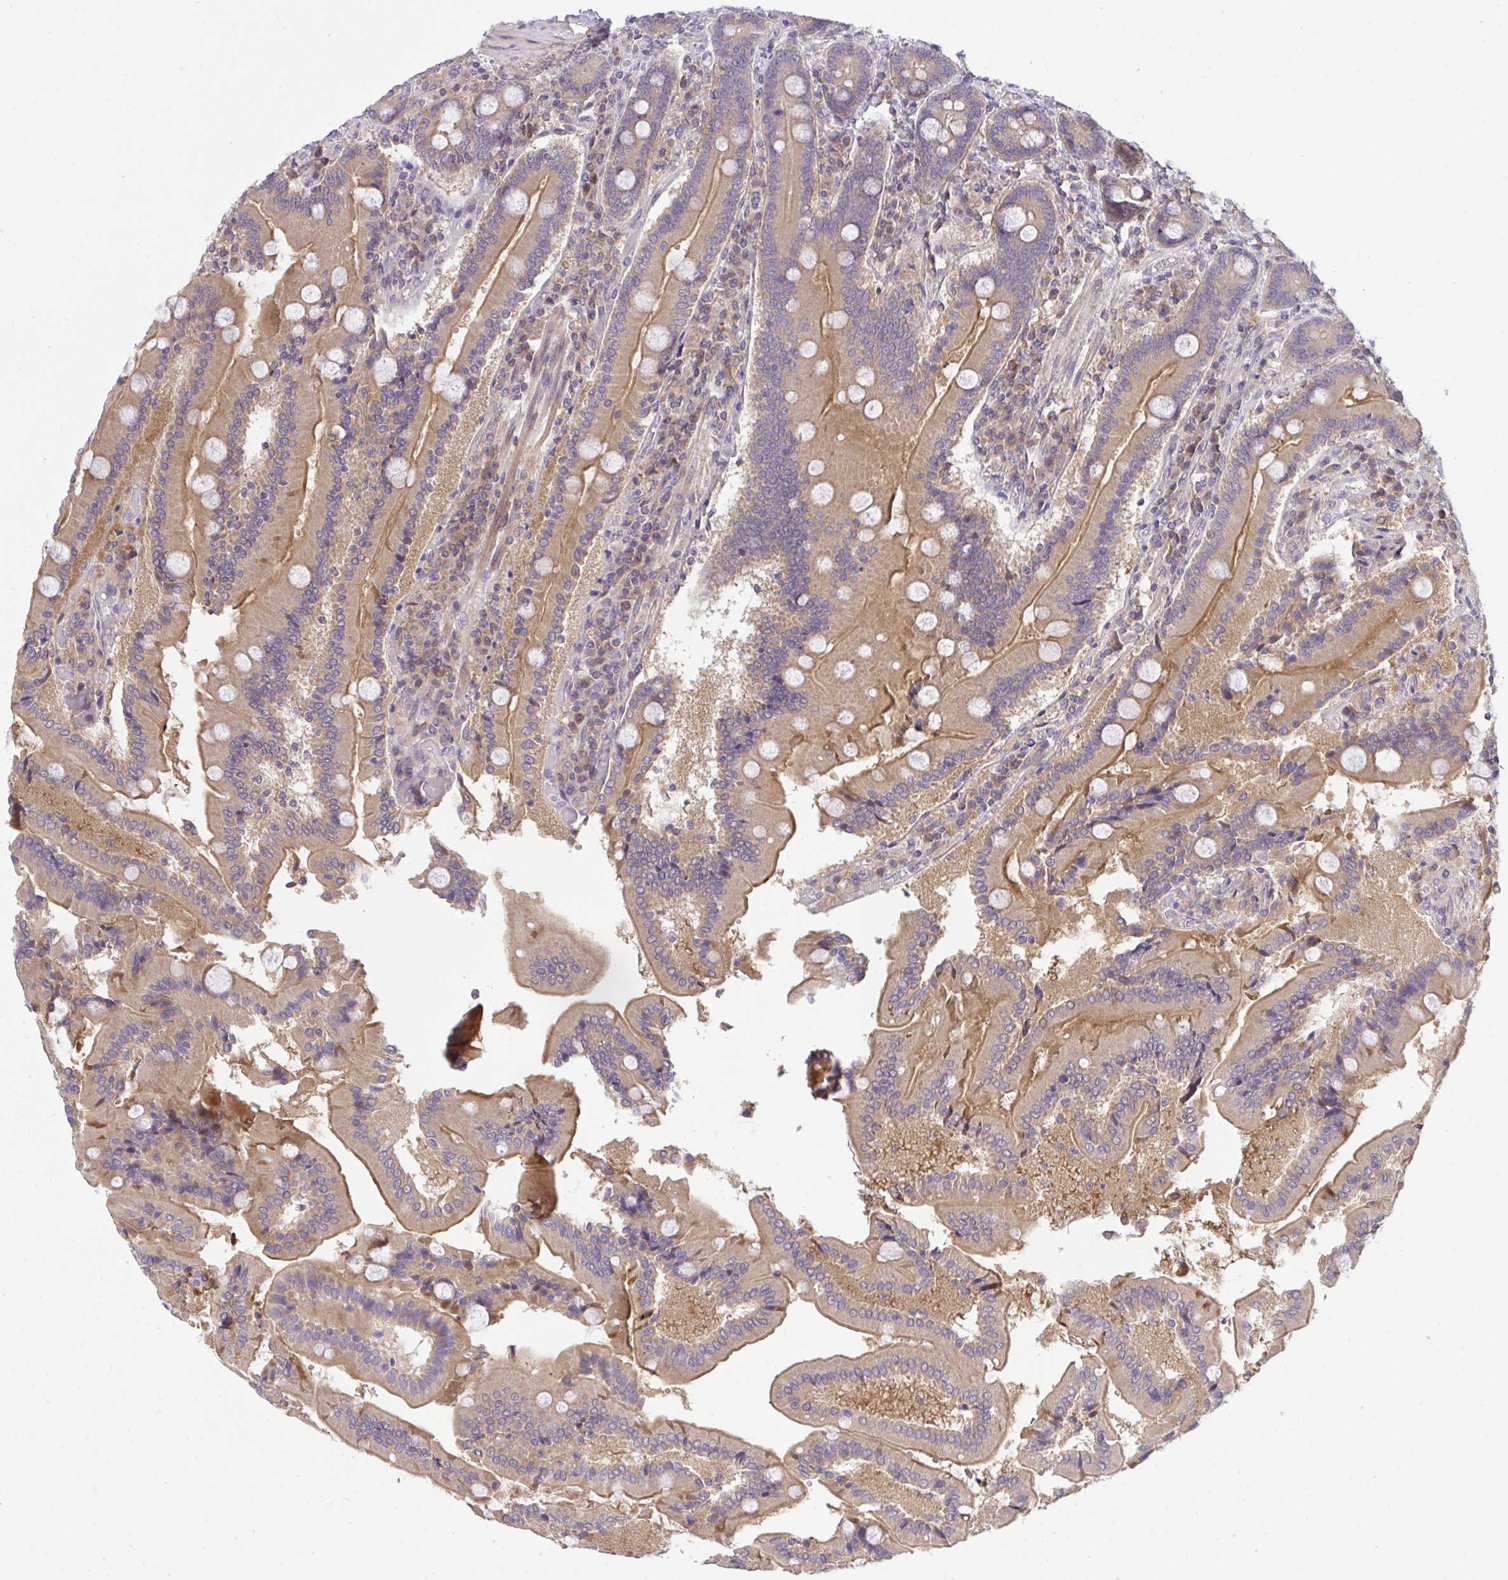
{"staining": {"intensity": "moderate", "quantity": "25%-75%", "location": "cytoplasmic/membranous"}, "tissue": "duodenum", "cell_type": "Glandular cells", "image_type": "normal", "snomed": [{"axis": "morphology", "description": "Normal tissue, NOS"}, {"axis": "topography", "description": "Duodenum"}], "caption": "A brown stain highlights moderate cytoplasmic/membranous positivity of a protein in glandular cells of benign human duodenum. (Stains: DAB in brown, nuclei in blue, Microscopy: brightfield microscopy at high magnification).", "gene": "C19orf54", "patient": {"sex": "female", "age": 62}}